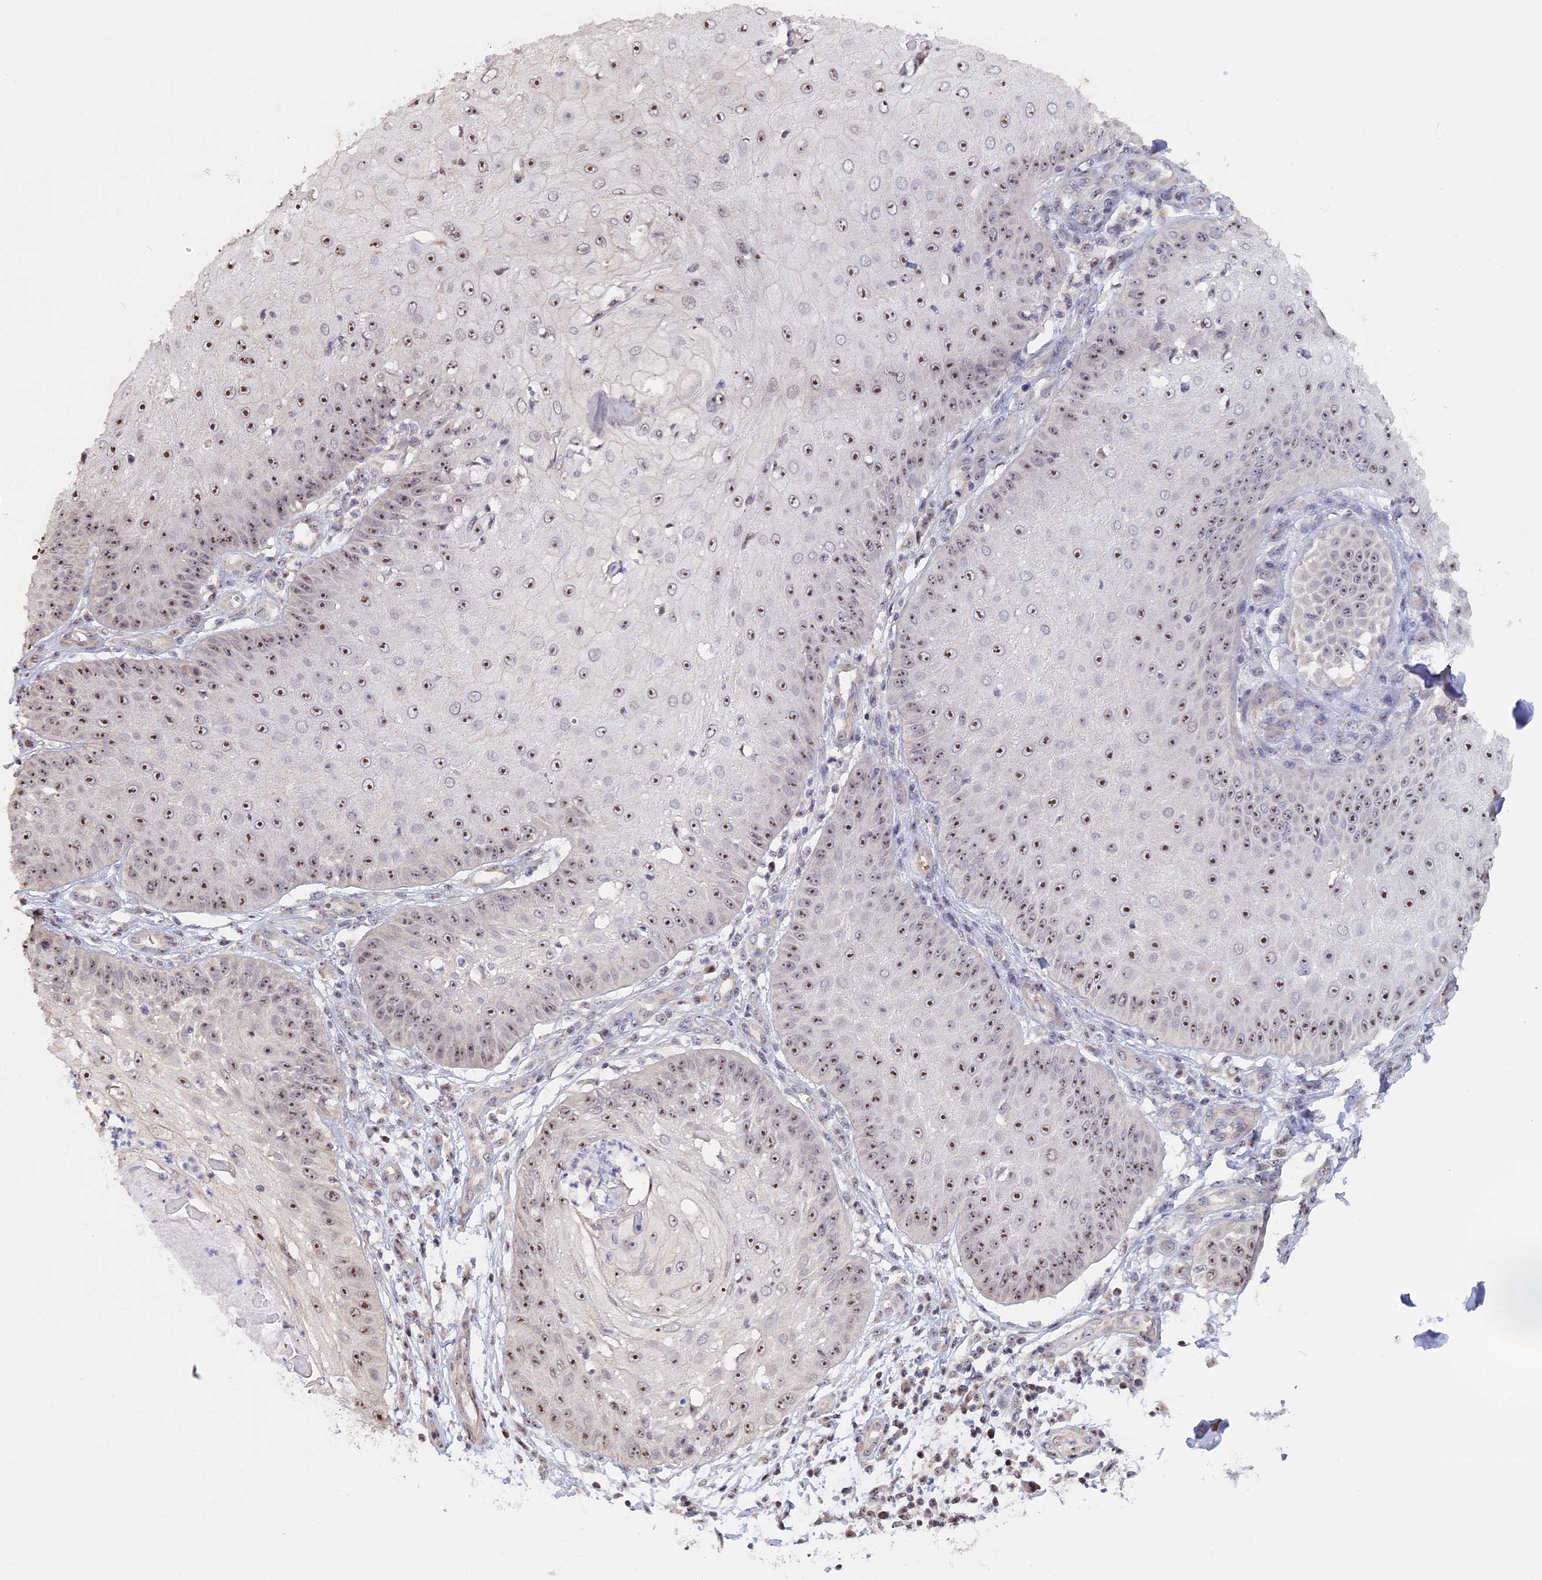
{"staining": {"intensity": "moderate", "quantity": ">75%", "location": "nuclear"}, "tissue": "skin cancer", "cell_type": "Tumor cells", "image_type": "cancer", "snomed": [{"axis": "morphology", "description": "Squamous cell carcinoma, NOS"}, {"axis": "topography", "description": "Skin"}], "caption": "IHC histopathology image of skin squamous cell carcinoma stained for a protein (brown), which shows medium levels of moderate nuclear expression in about >75% of tumor cells.", "gene": "MGA", "patient": {"sex": "male", "age": 70}}